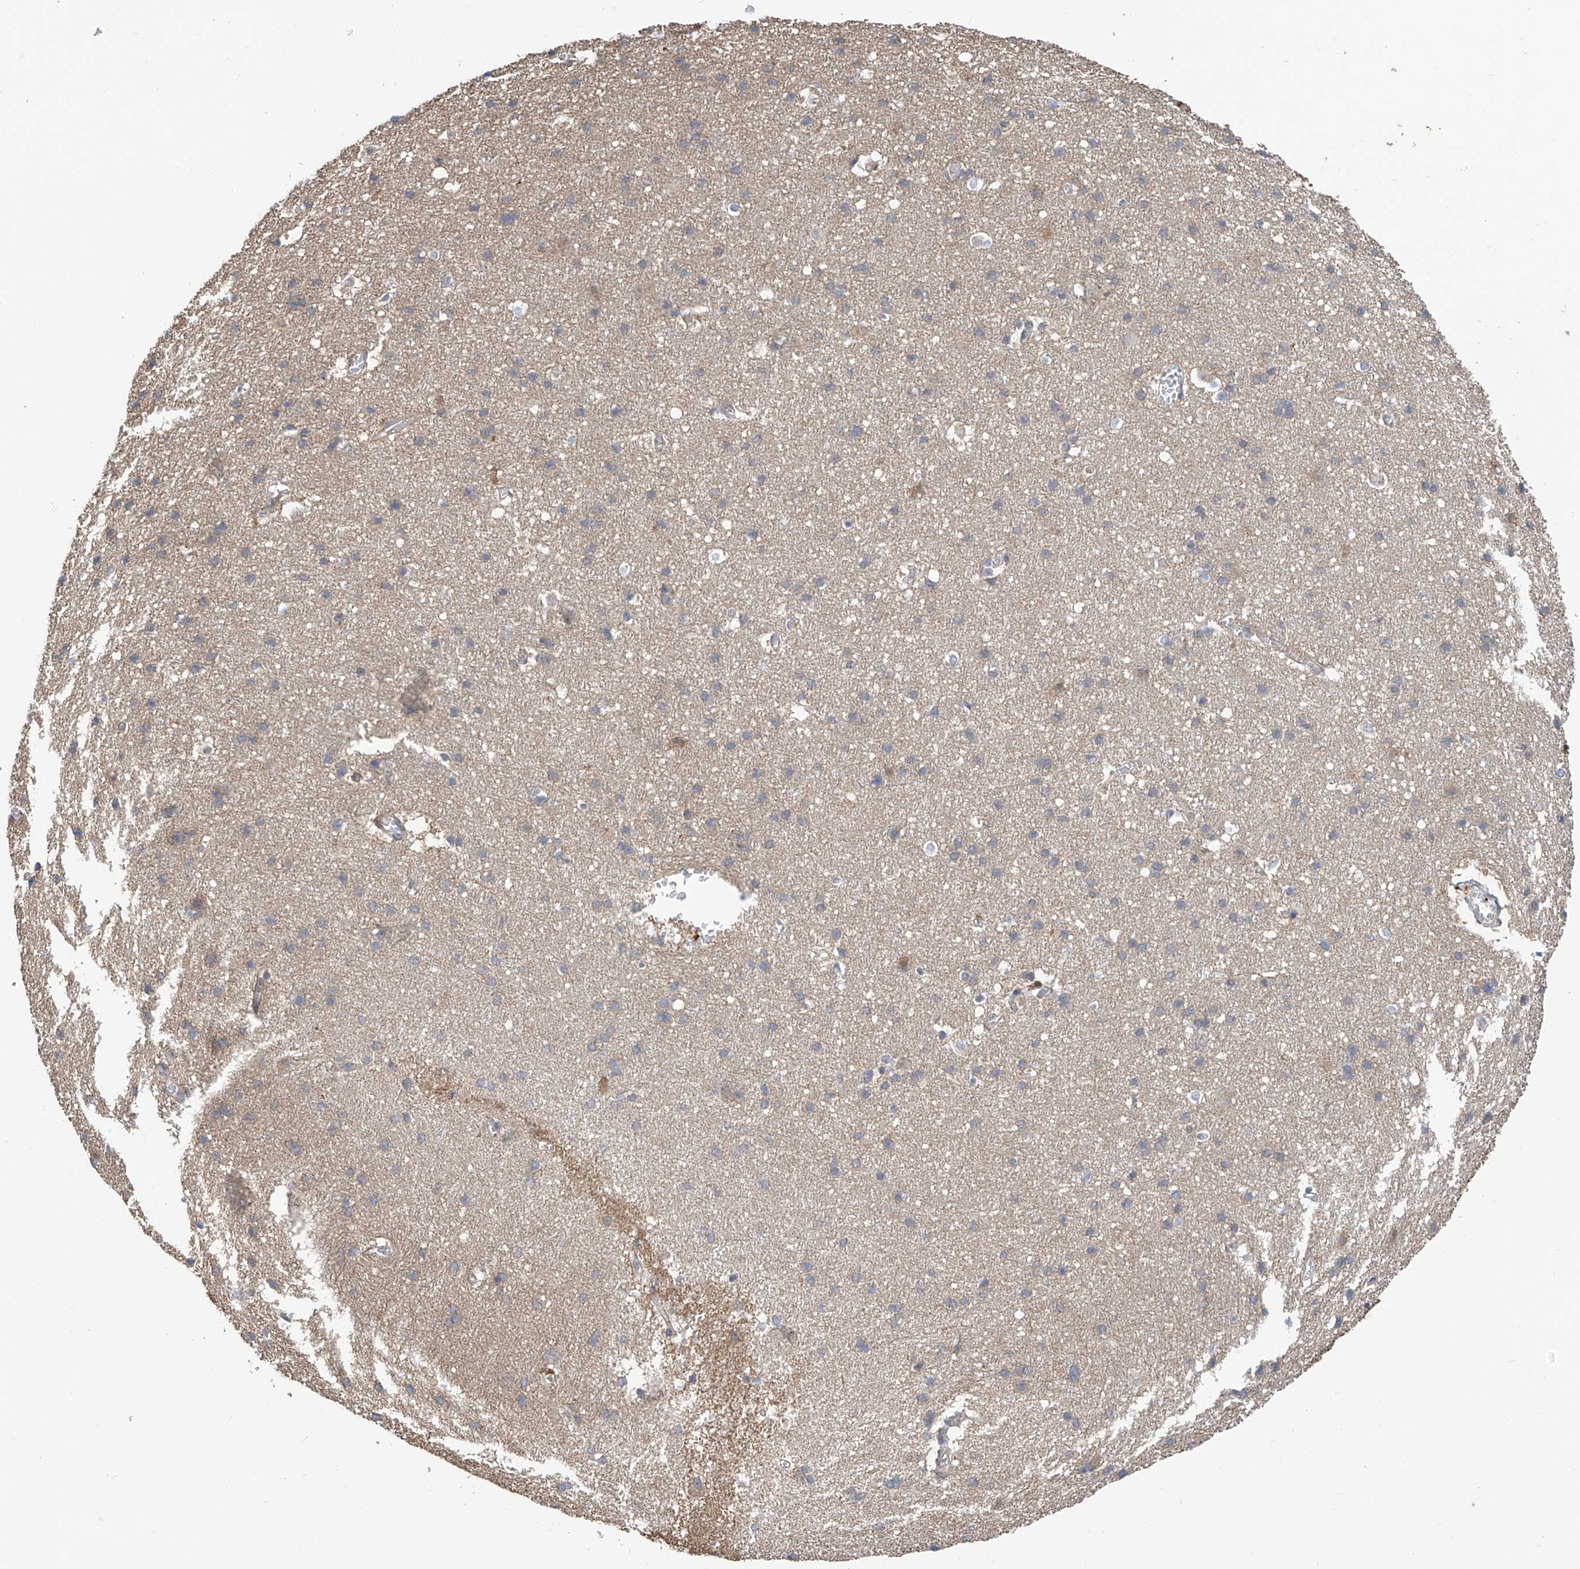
{"staining": {"intensity": "negative", "quantity": "none", "location": "none"}, "tissue": "cerebral cortex", "cell_type": "Endothelial cells", "image_type": "normal", "snomed": [{"axis": "morphology", "description": "Normal tissue, NOS"}, {"axis": "topography", "description": "Cerebral cortex"}], "caption": "IHC micrograph of unremarkable cerebral cortex stained for a protein (brown), which demonstrates no positivity in endothelial cells.", "gene": "DNAJC9", "patient": {"sex": "male", "age": 54}}